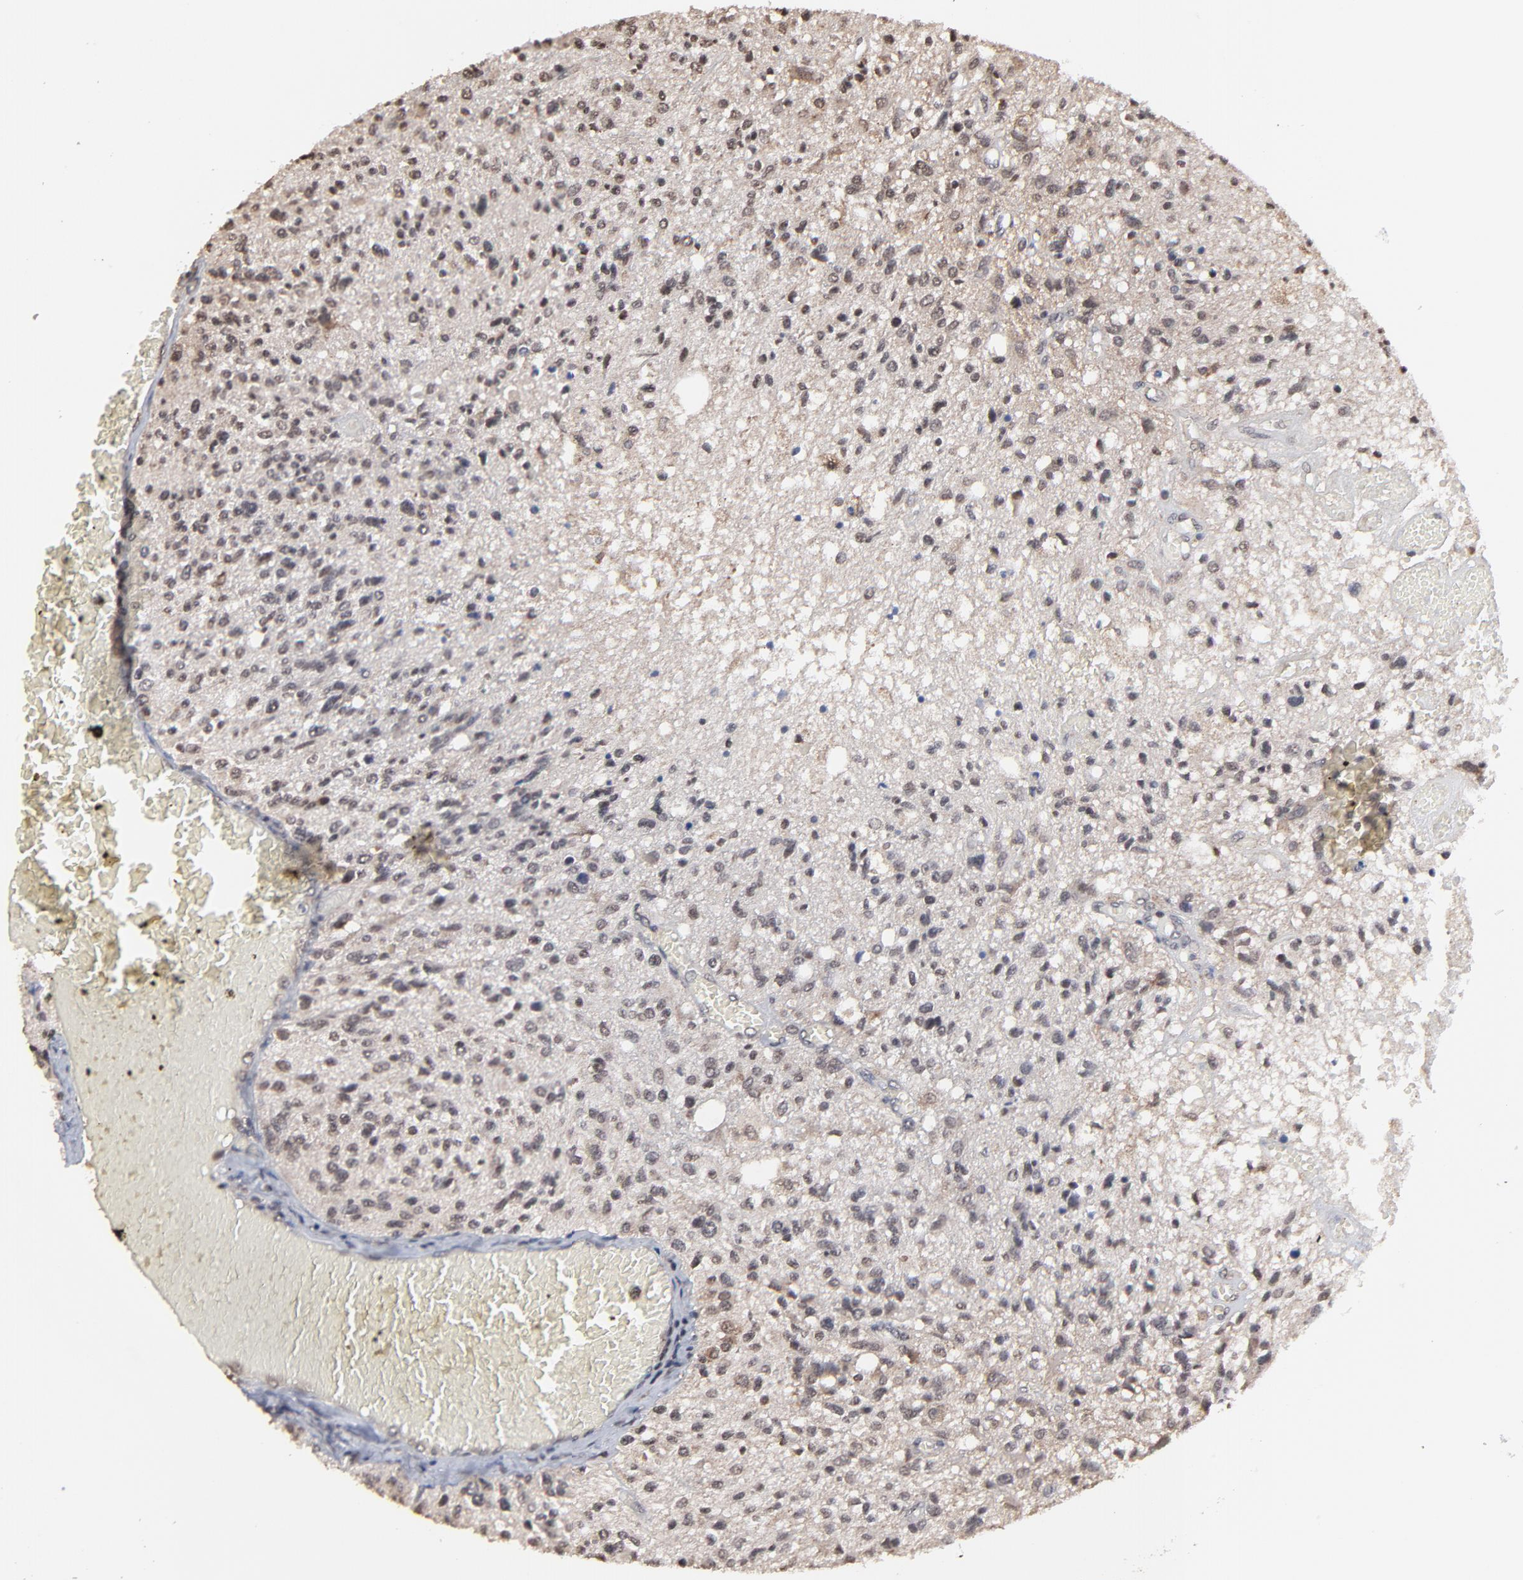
{"staining": {"intensity": "weak", "quantity": "25%-75%", "location": "cytoplasmic/membranous,nuclear"}, "tissue": "glioma", "cell_type": "Tumor cells", "image_type": "cancer", "snomed": [{"axis": "morphology", "description": "Glioma, malignant, High grade"}, {"axis": "topography", "description": "Cerebral cortex"}], "caption": "Immunohistochemistry of human glioma reveals low levels of weak cytoplasmic/membranous and nuclear expression in about 25%-75% of tumor cells. The staining is performed using DAB (3,3'-diaminobenzidine) brown chromogen to label protein expression. The nuclei are counter-stained blue using hematoxylin.", "gene": "CHM", "patient": {"sex": "male", "age": 76}}